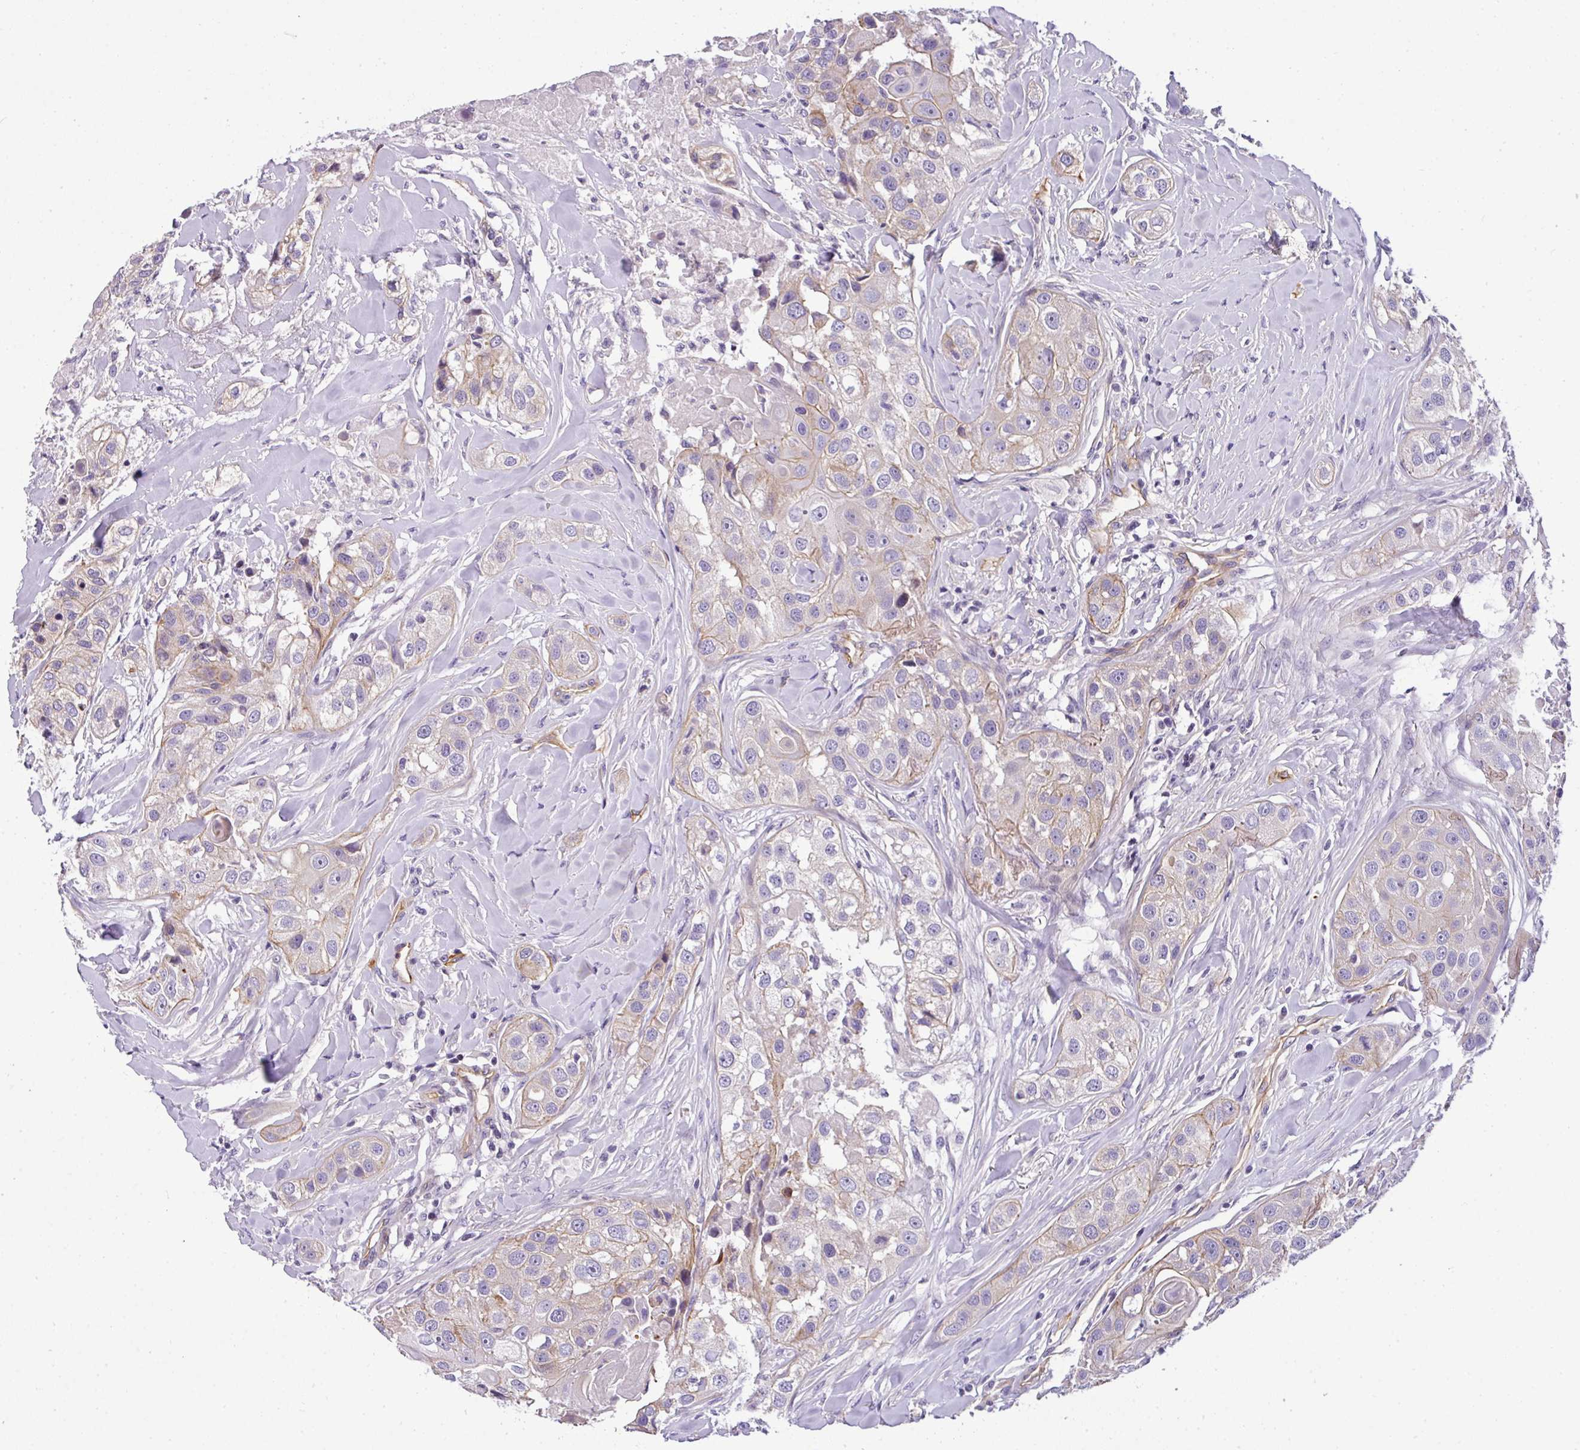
{"staining": {"intensity": "negative", "quantity": "none", "location": "none"}, "tissue": "head and neck cancer", "cell_type": "Tumor cells", "image_type": "cancer", "snomed": [{"axis": "morphology", "description": "Normal tissue, NOS"}, {"axis": "morphology", "description": "Squamous cell carcinoma, NOS"}, {"axis": "topography", "description": "Skeletal muscle"}, {"axis": "topography", "description": "Head-Neck"}], "caption": "High magnification brightfield microscopy of head and neck squamous cell carcinoma stained with DAB (3,3'-diaminobenzidine) (brown) and counterstained with hematoxylin (blue): tumor cells show no significant expression.", "gene": "OR11H4", "patient": {"sex": "male", "age": 51}}